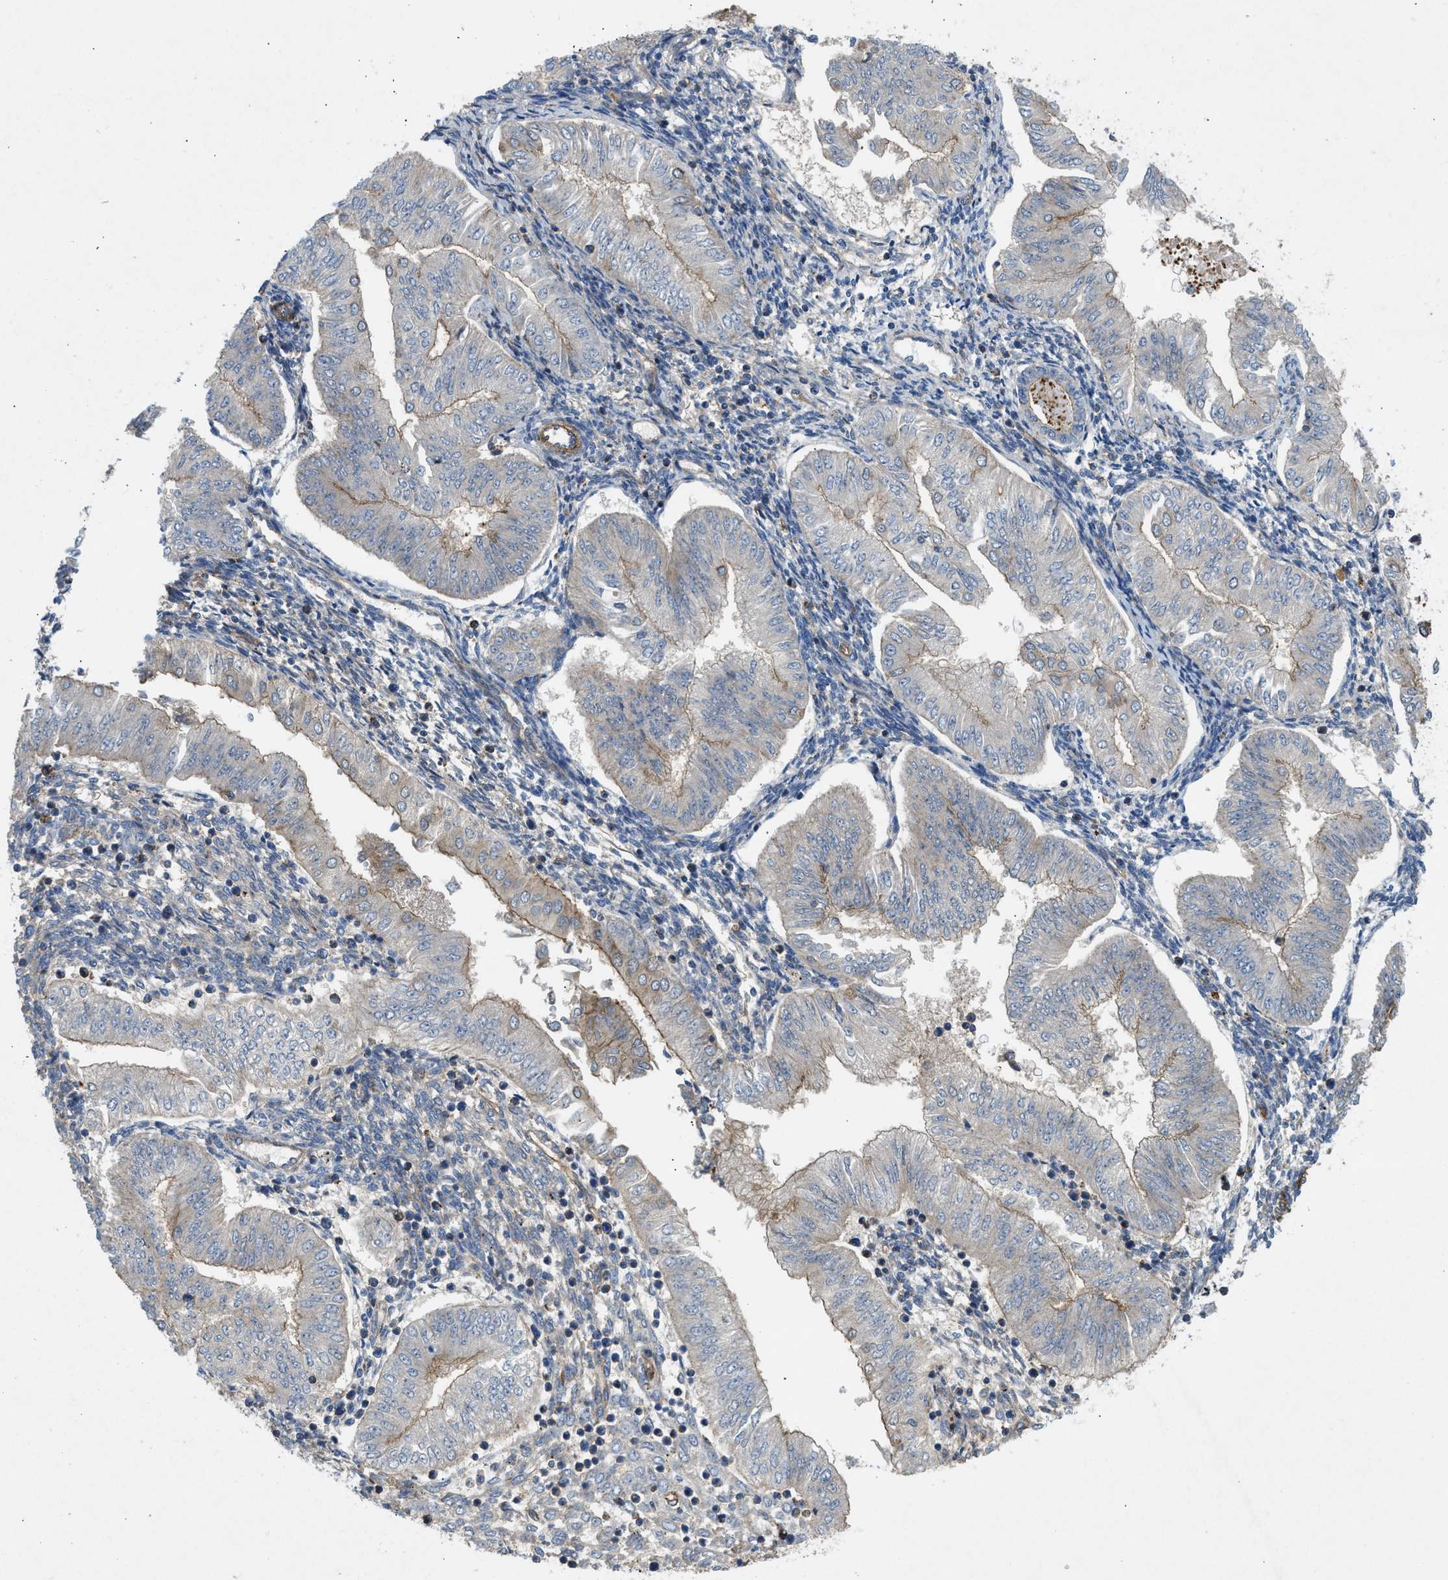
{"staining": {"intensity": "moderate", "quantity": "25%-75%", "location": "cytoplasmic/membranous"}, "tissue": "endometrial cancer", "cell_type": "Tumor cells", "image_type": "cancer", "snomed": [{"axis": "morphology", "description": "Normal tissue, NOS"}, {"axis": "morphology", "description": "Adenocarcinoma, NOS"}, {"axis": "topography", "description": "Endometrium"}], "caption": "This photomicrograph shows endometrial adenocarcinoma stained with immunohistochemistry to label a protein in brown. The cytoplasmic/membranous of tumor cells show moderate positivity for the protein. Nuclei are counter-stained blue.", "gene": "NYNRIN", "patient": {"sex": "female", "age": 53}}